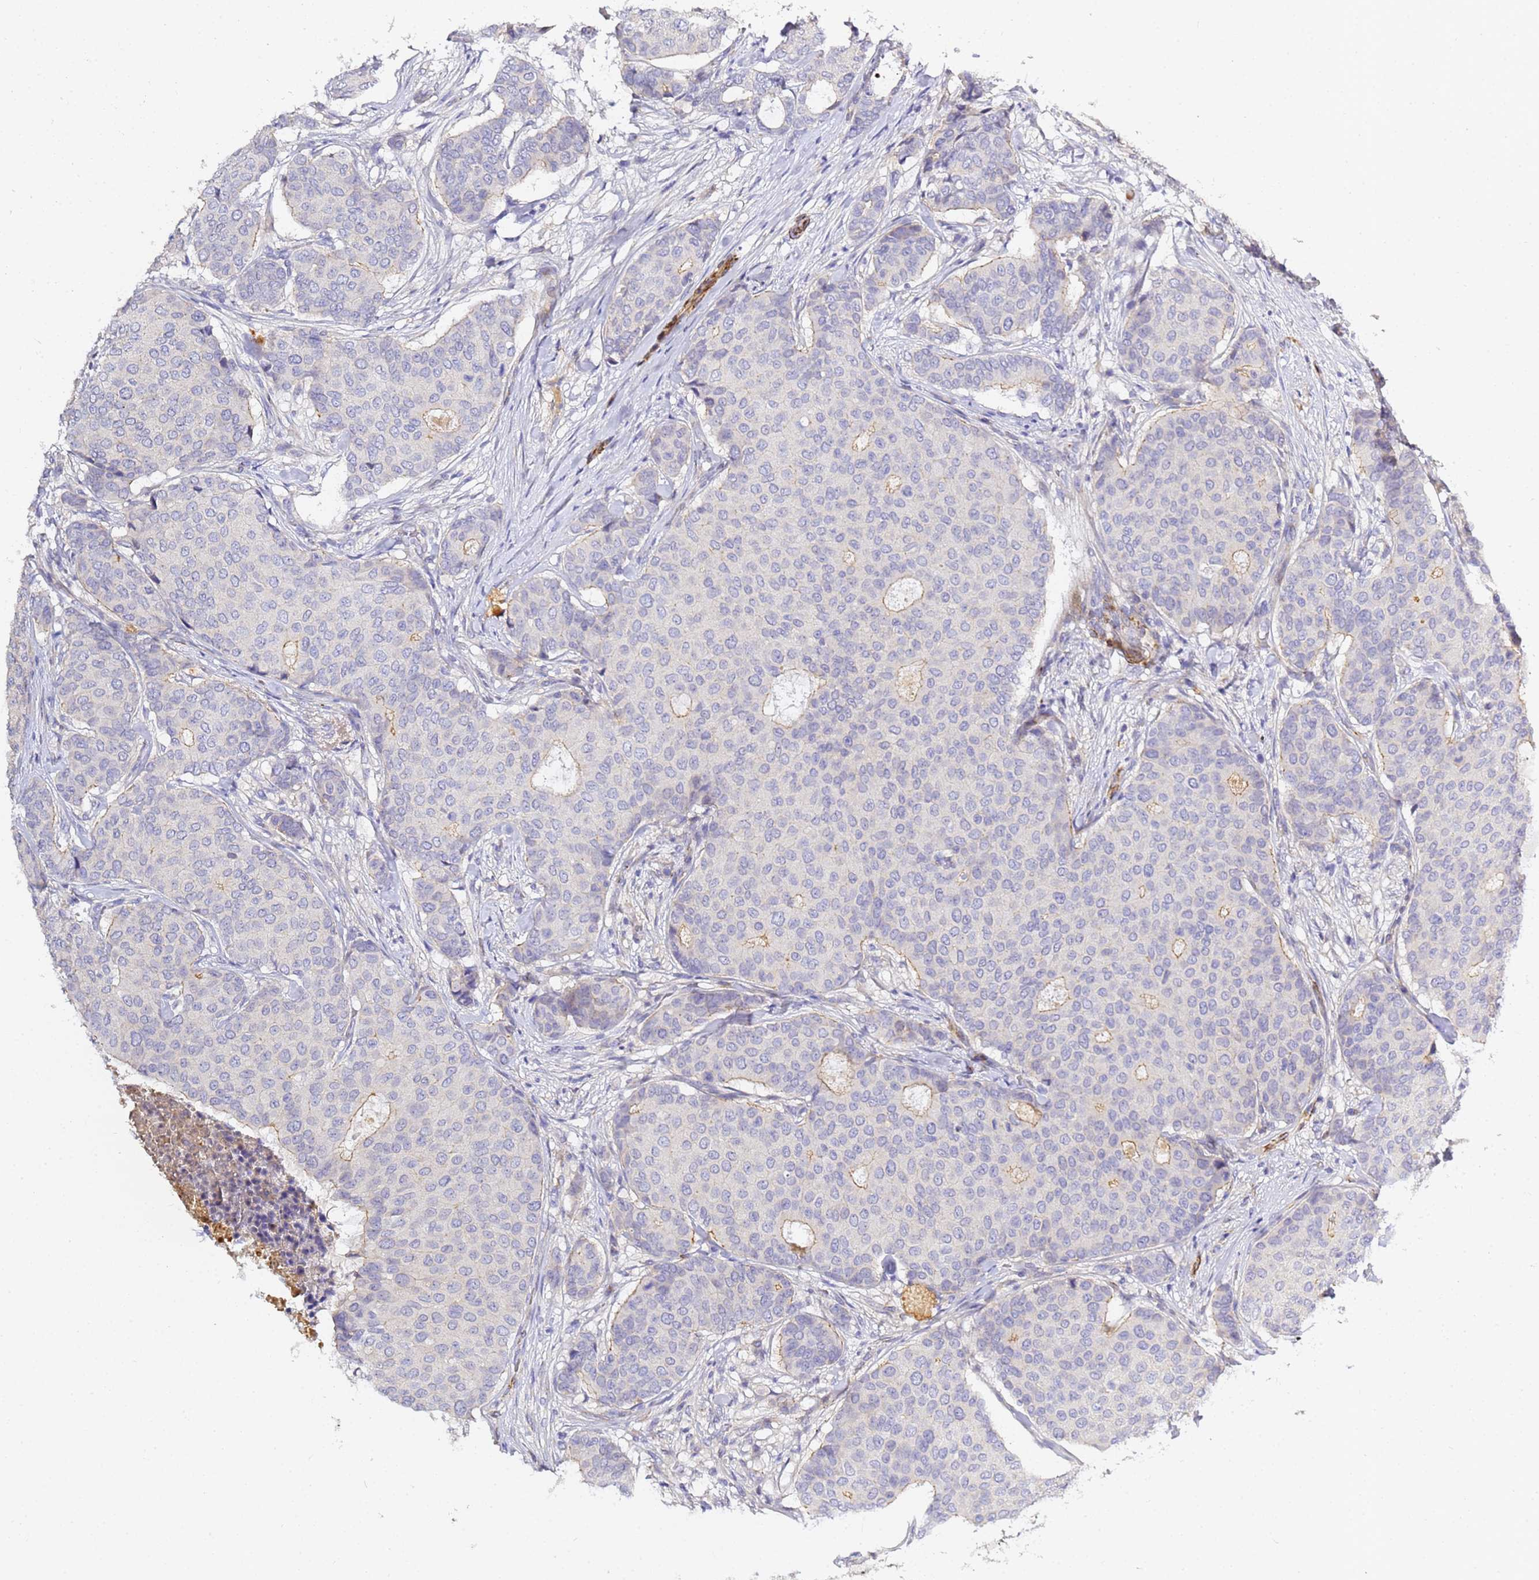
{"staining": {"intensity": "negative", "quantity": "none", "location": "none"}, "tissue": "breast cancer", "cell_type": "Tumor cells", "image_type": "cancer", "snomed": [{"axis": "morphology", "description": "Duct carcinoma"}, {"axis": "topography", "description": "Breast"}], "caption": "A histopathology image of human breast cancer (infiltrating ductal carcinoma) is negative for staining in tumor cells.", "gene": "CFH", "patient": {"sex": "female", "age": 75}}